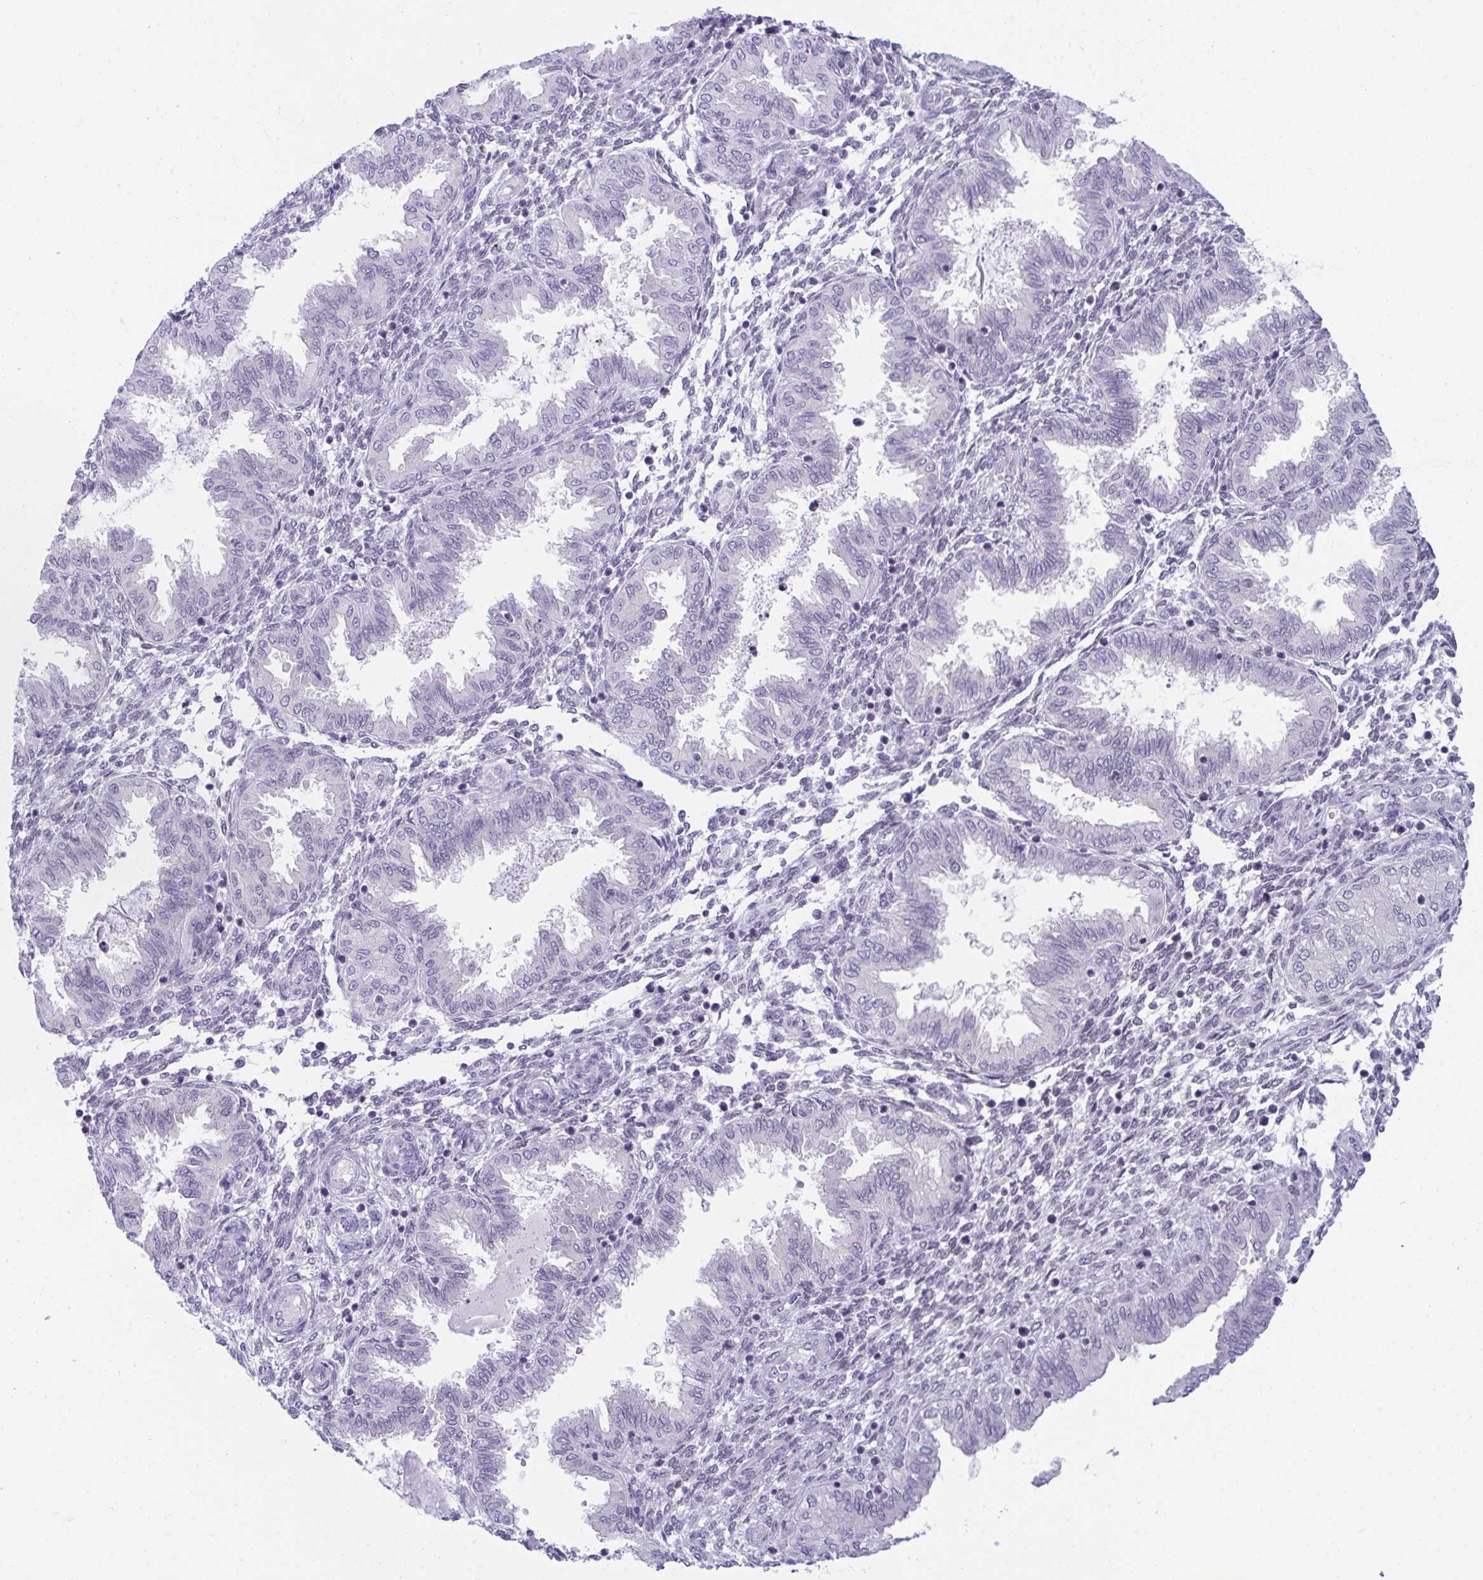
{"staining": {"intensity": "negative", "quantity": "none", "location": "none"}, "tissue": "endometrium", "cell_type": "Cells in endometrial stroma", "image_type": "normal", "snomed": [{"axis": "morphology", "description": "Normal tissue, NOS"}, {"axis": "topography", "description": "Endometrium"}], "caption": "The image exhibits no staining of cells in endometrial stroma in unremarkable endometrium.", "gene": "BMAL2", "patient": {"sex": "female", "age": 33}}